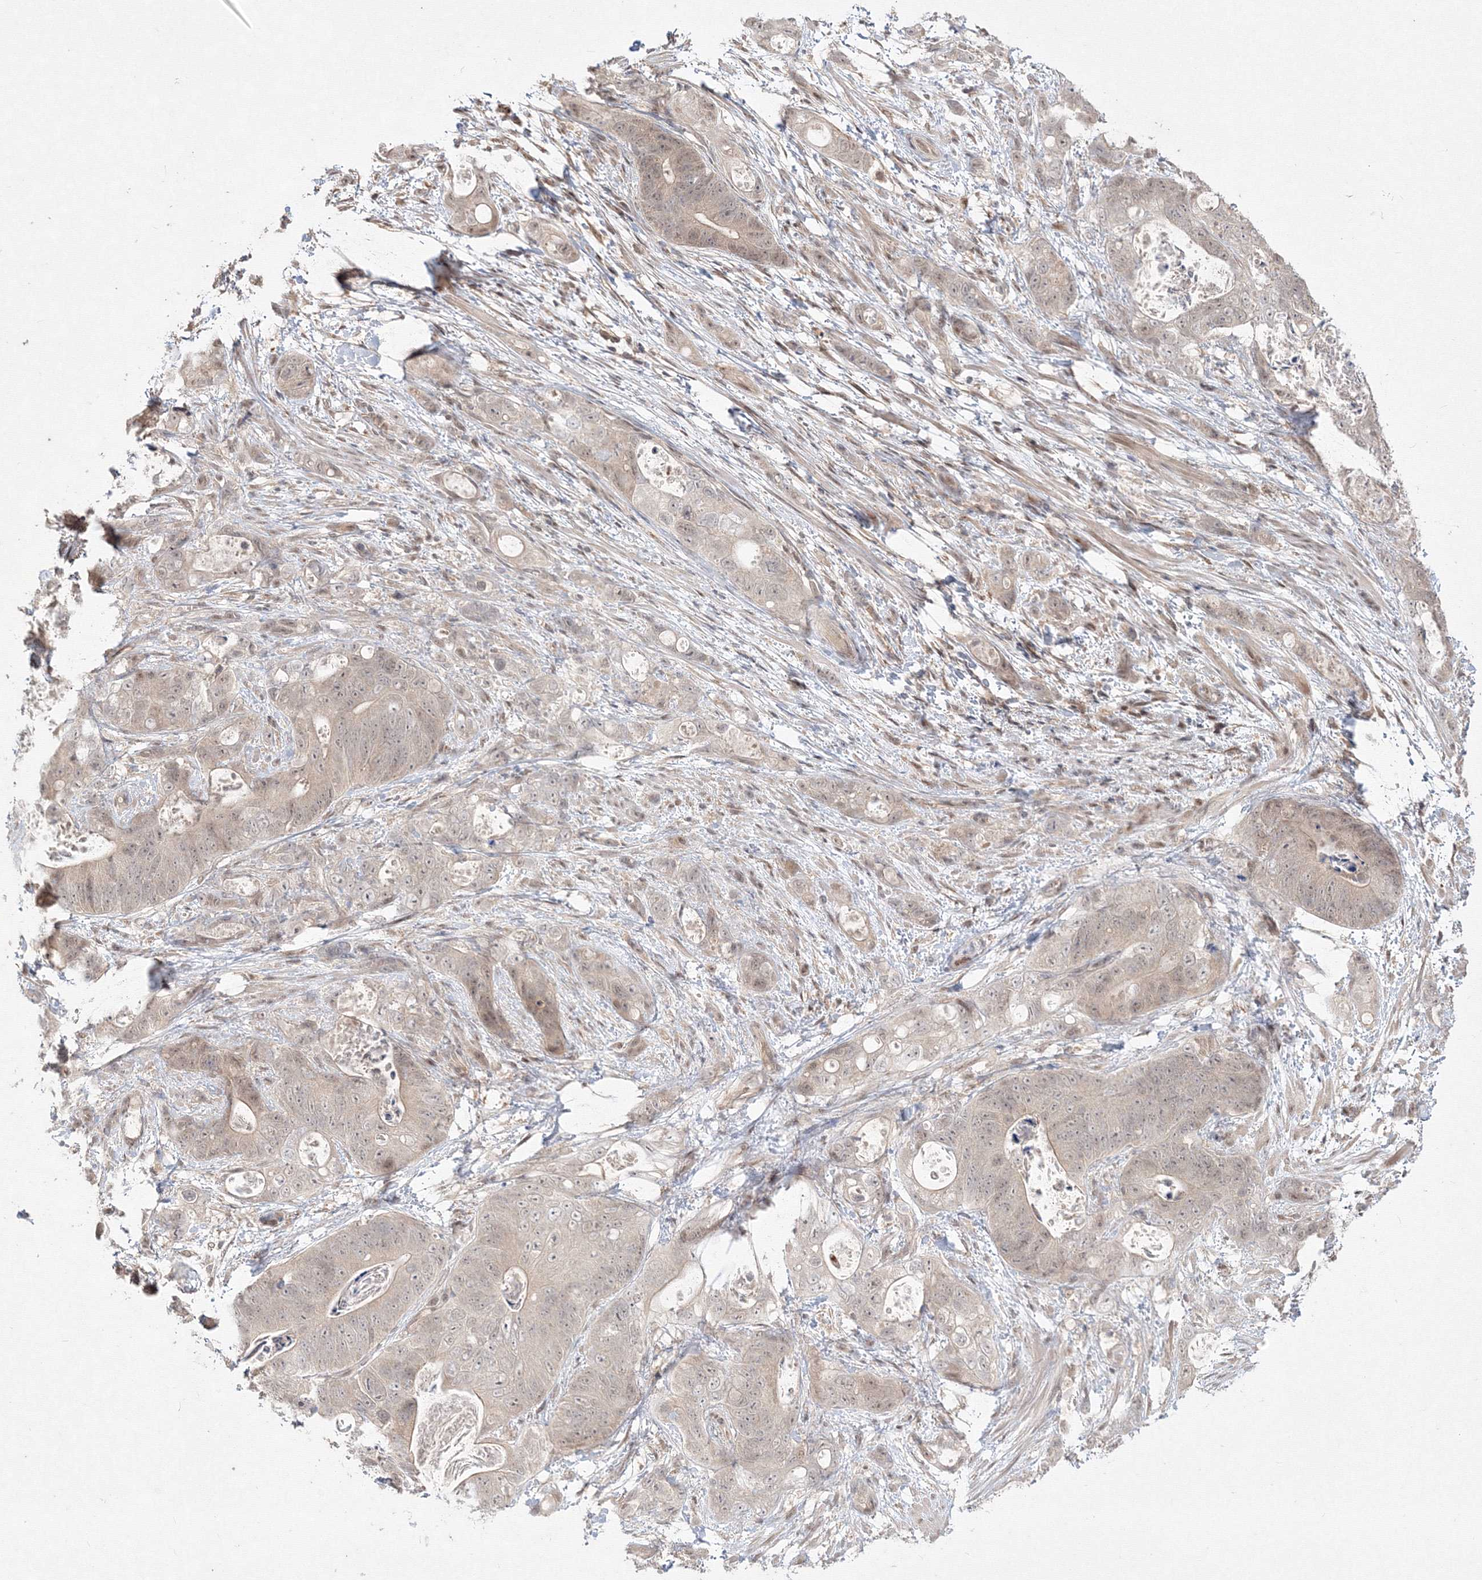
{"staining": {"intensity": "weak", "quantity": "25%-75%", "location": "nuclear"}, "tissue": "stomach cancer", "cell_type": "Tumor cells", "image_type": "cancer", "snomed": [{"axis": "morphology", "description": "Normal tissue, NOS"}, {"axis": "morphology", "description": "Adenocarcinoma, NOS"}, {"axis": "topography", "description": "Stomach"}], "caption": "Immunohistochemistry photomicrograph of stomach adenocarcinoma stained for a protein (brown), which reveals low levels of weak nuclear expression in about 25%-75% of tumor cells.", "gene": "COPS4", "patient": {"sex": "female", "age": 89}}